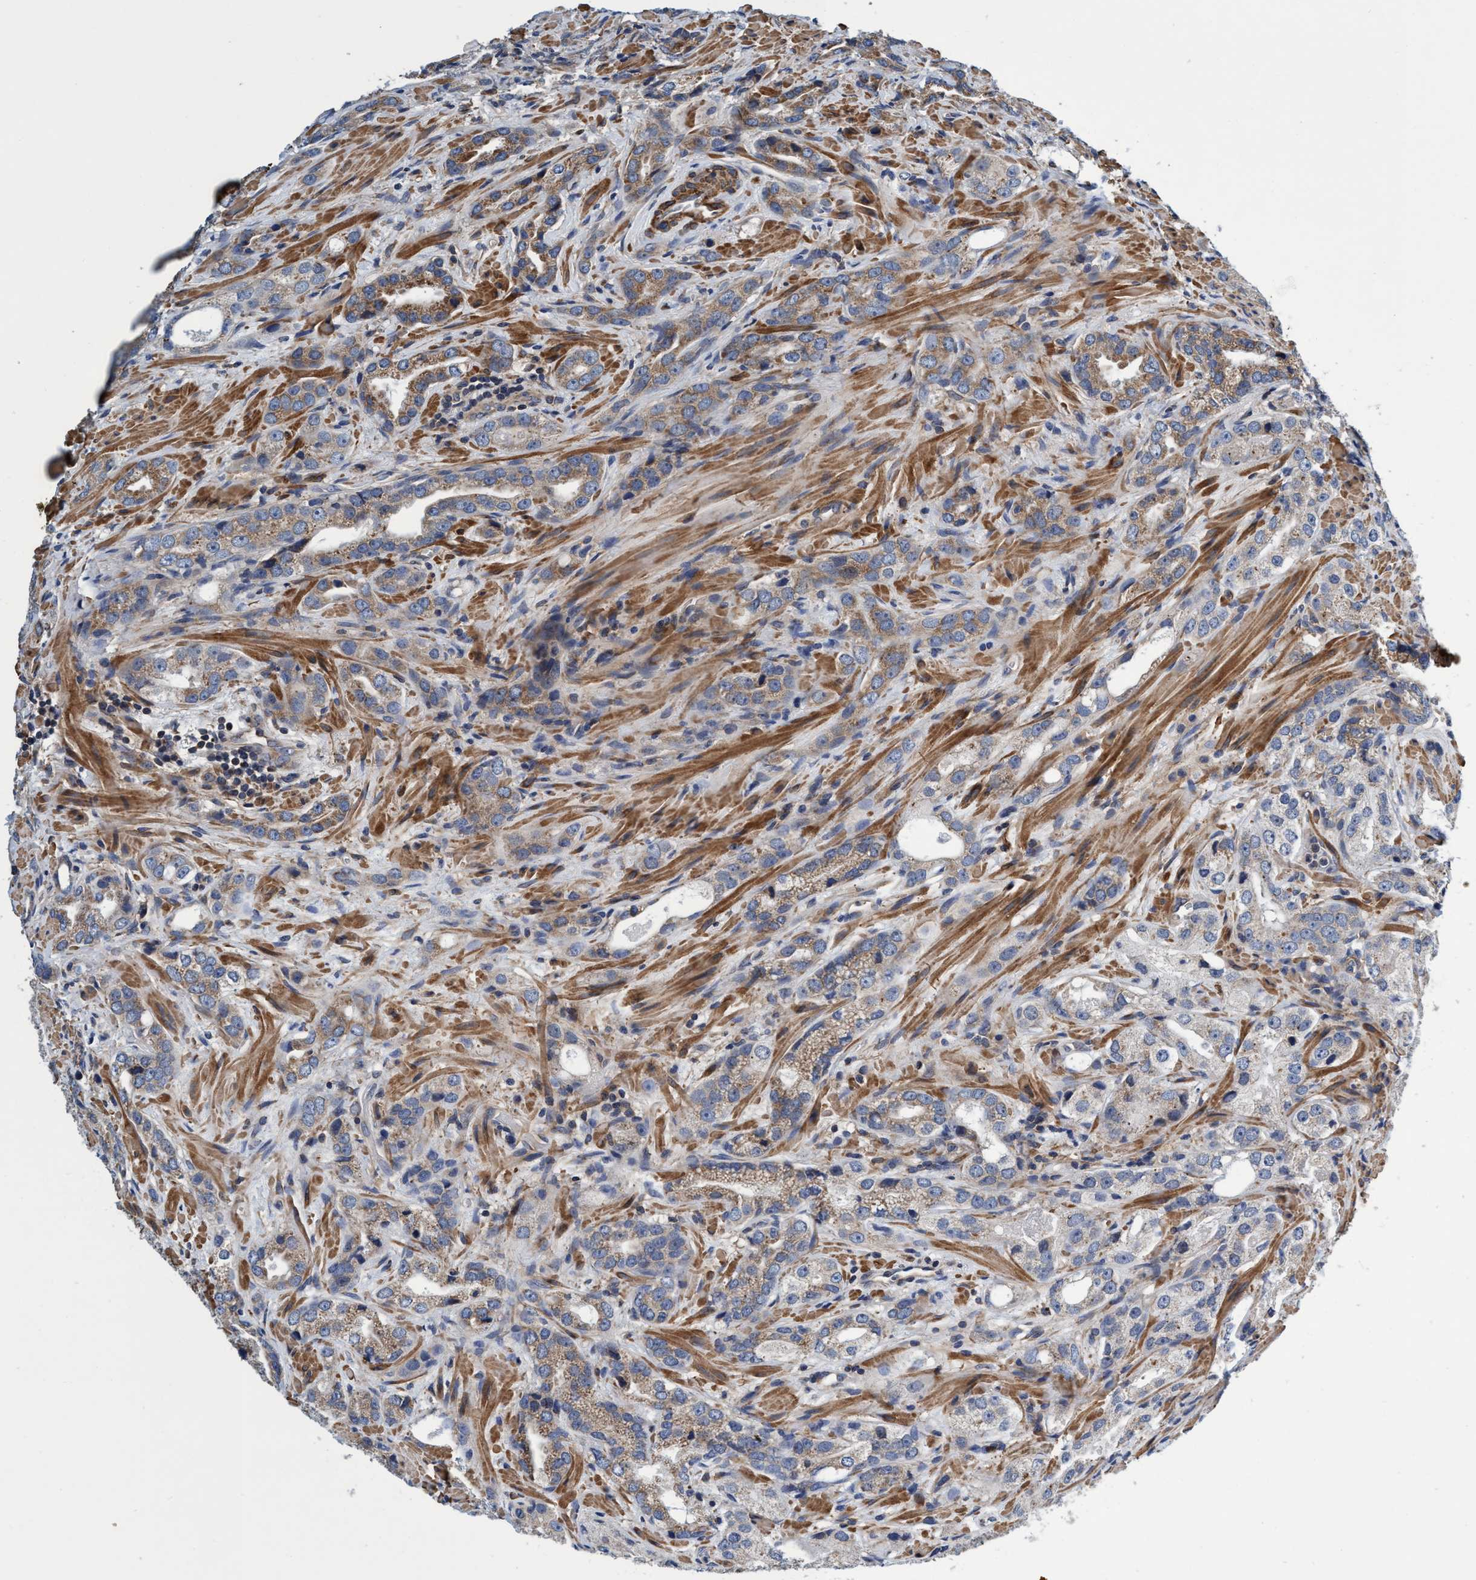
{"staining": {"intensity": "moderate", "quantity": ">75%", "location": "cytoplasmic/membranous"}, "tissue": "prostate cancer", "cell_type": "Tumor cells", "image_type": "cancer", "snomed": [{"axis": "morphology", "description": "Adenocarcinoma, High grade"}, {"axis": "topography", "description": "Prostate"}], "caption": "Immunohistochemistry (IHC) image of neoplastic tissue: human prostate cancer (high-grade adenocarcinoma) stained using immunohistochemistry shows medium levels of moderate protein expression localized specifically in the cytoplasmic/membranous of tumor cells, appearing as a cytoplasmic/membranous brown color.", "gene": "CALCOCO2", "patient": {"sex": "male", "age": 63}}